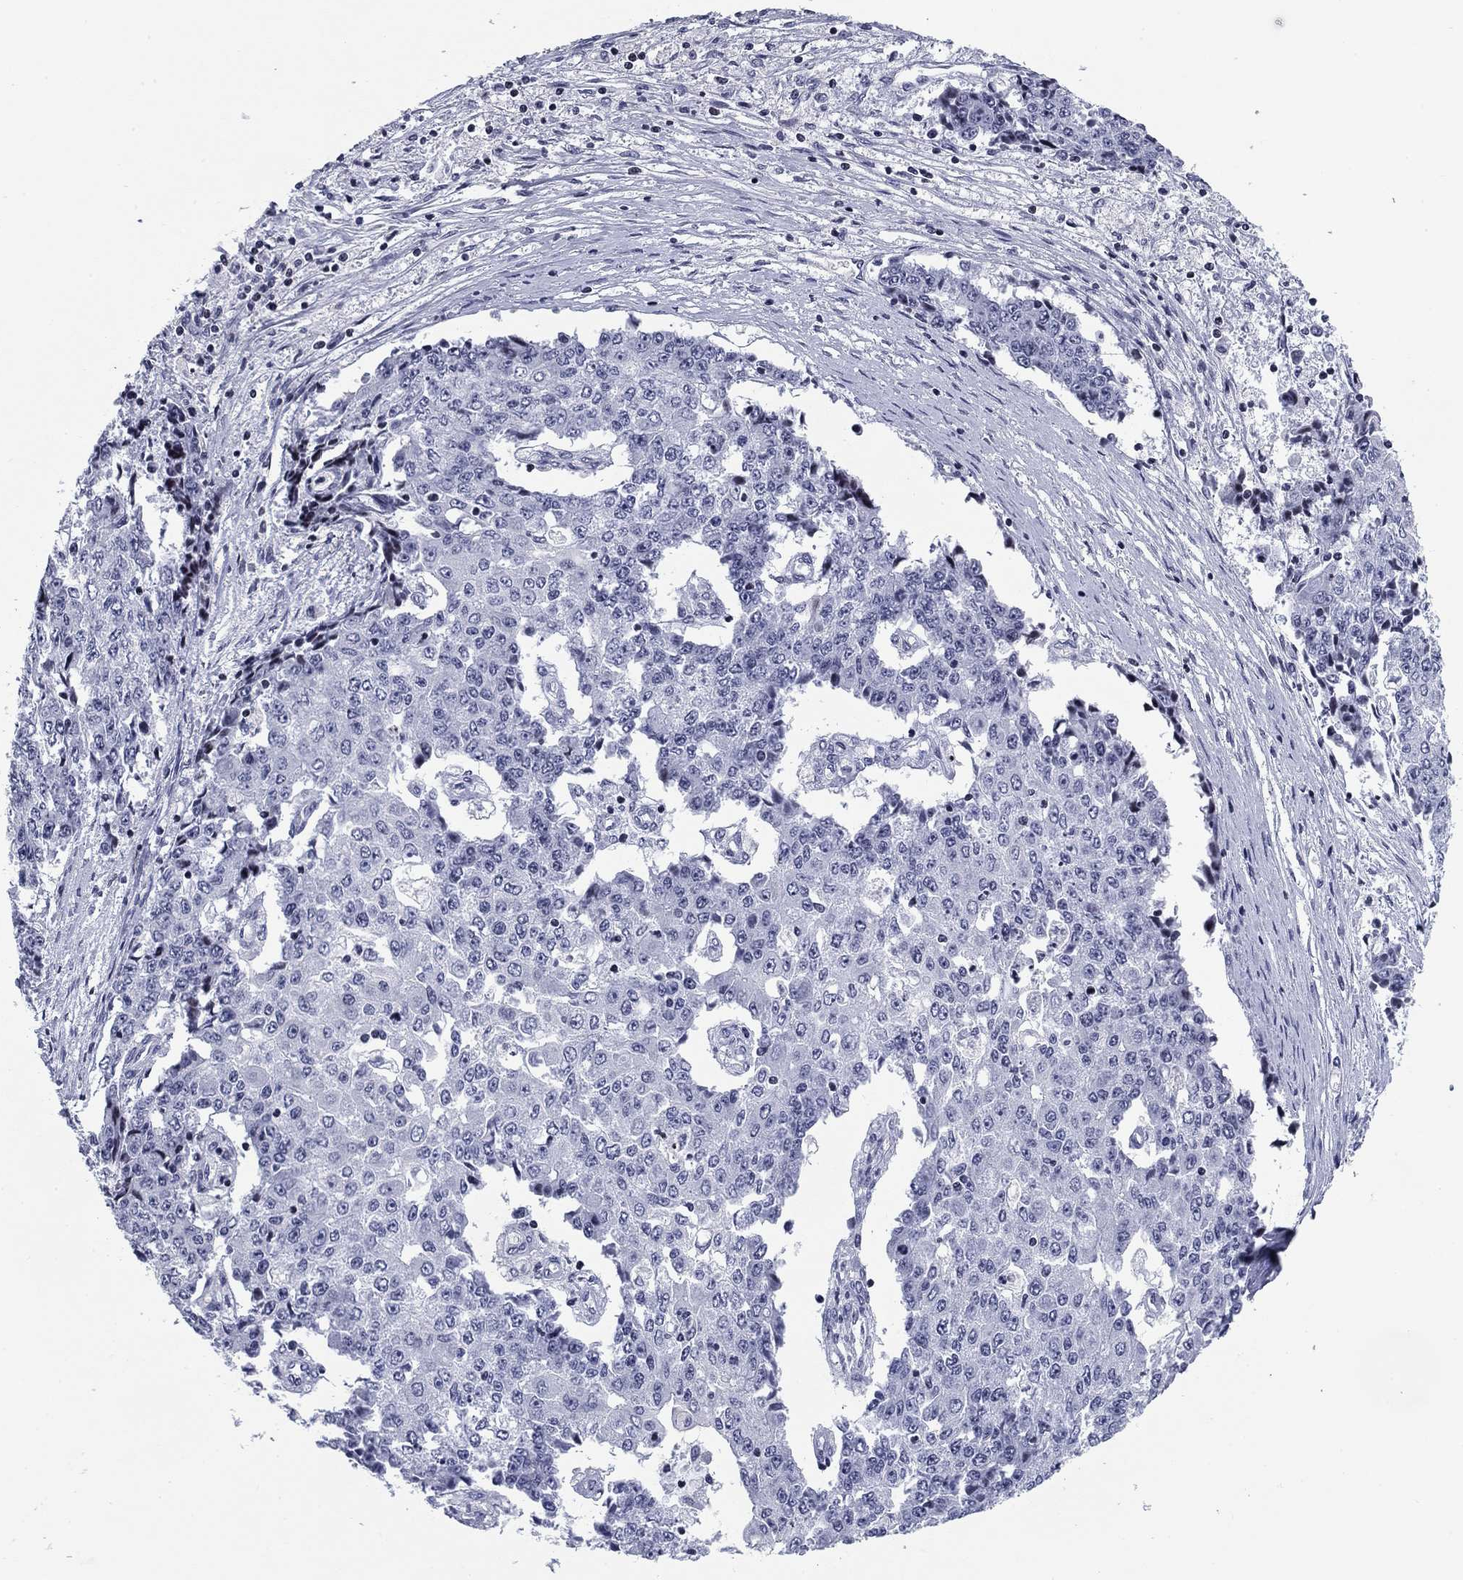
{"staining": {"intensity": "negative", "quantity": "none", "location": "none"}, "tissue": "ovarian cancer", "cell_type": "Tumor cells", "image_type": "cancer", "snomed": [{"axis": "morphology", "description": "Carcinoma, endometroid"}, {"axis": "topography", "description": "Ovary"}], "caption": "Protein analysis of ovarian cancer (endometroid carcinoma) demonstrates no significant positivity in tumor cells.", "gene": "CCDC144A", "patient": {"sex": "female", "age": 42}}